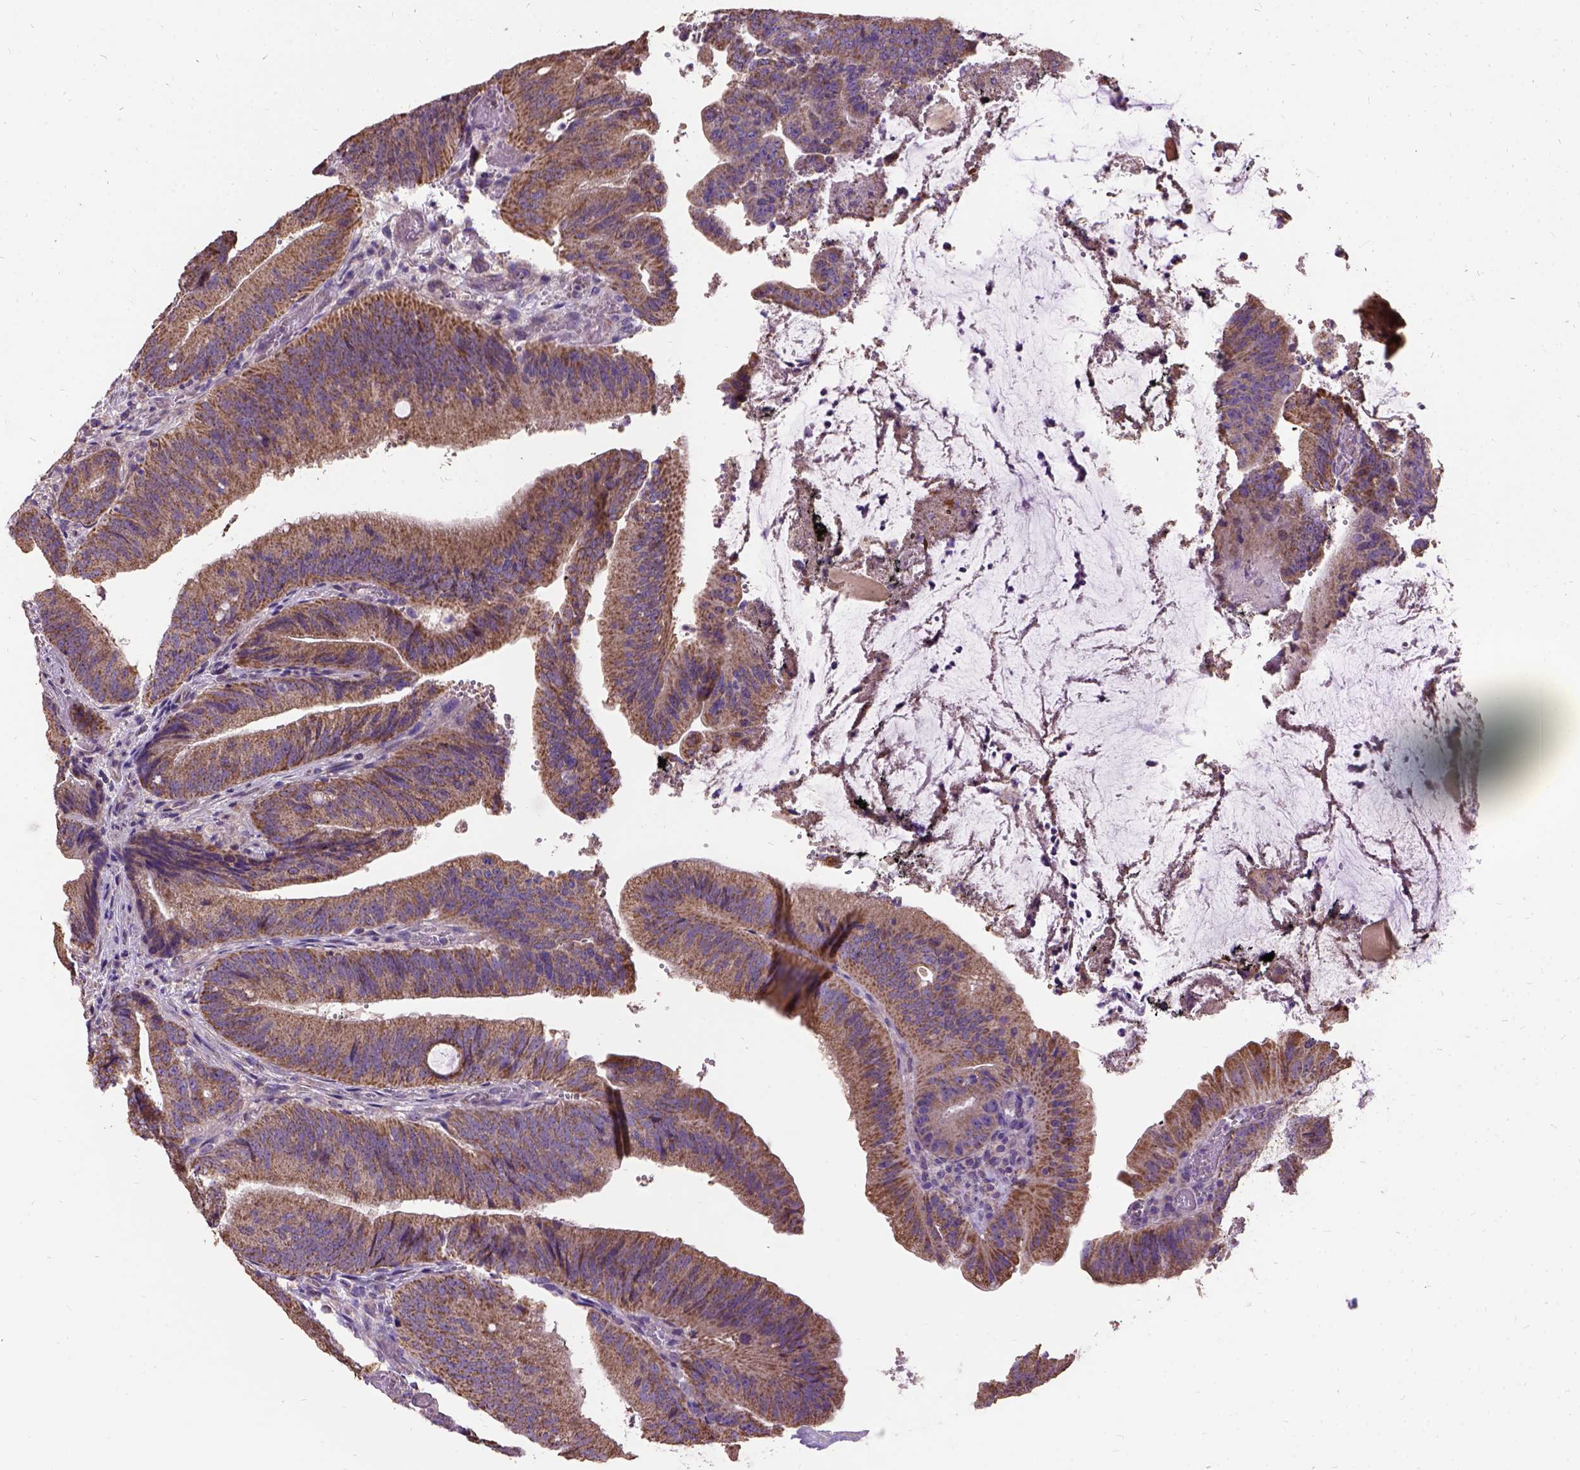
{"staining": {"intensity": "moderate", "quantity": ">75%", "location": "cytoplasmic/membranous"}, "tissue": "colorectal cancer", "cell_type": "Tumor cells", "image_type": "cancer", "snomed": [{"axis": "morphology", "description": "Adenocarcinoma, NOS"}, {"axis": "topography", "description": "Colon"}], "caption": "Immunohistochemical staining of human adenocarcinoma (colorectal) demonstrates medium levels of moderate cytoplasmic/membranous protein expression in about >75% of tumor cells.", "gene": "DQX1", "patient": {"sex": "female", "age": 43}}